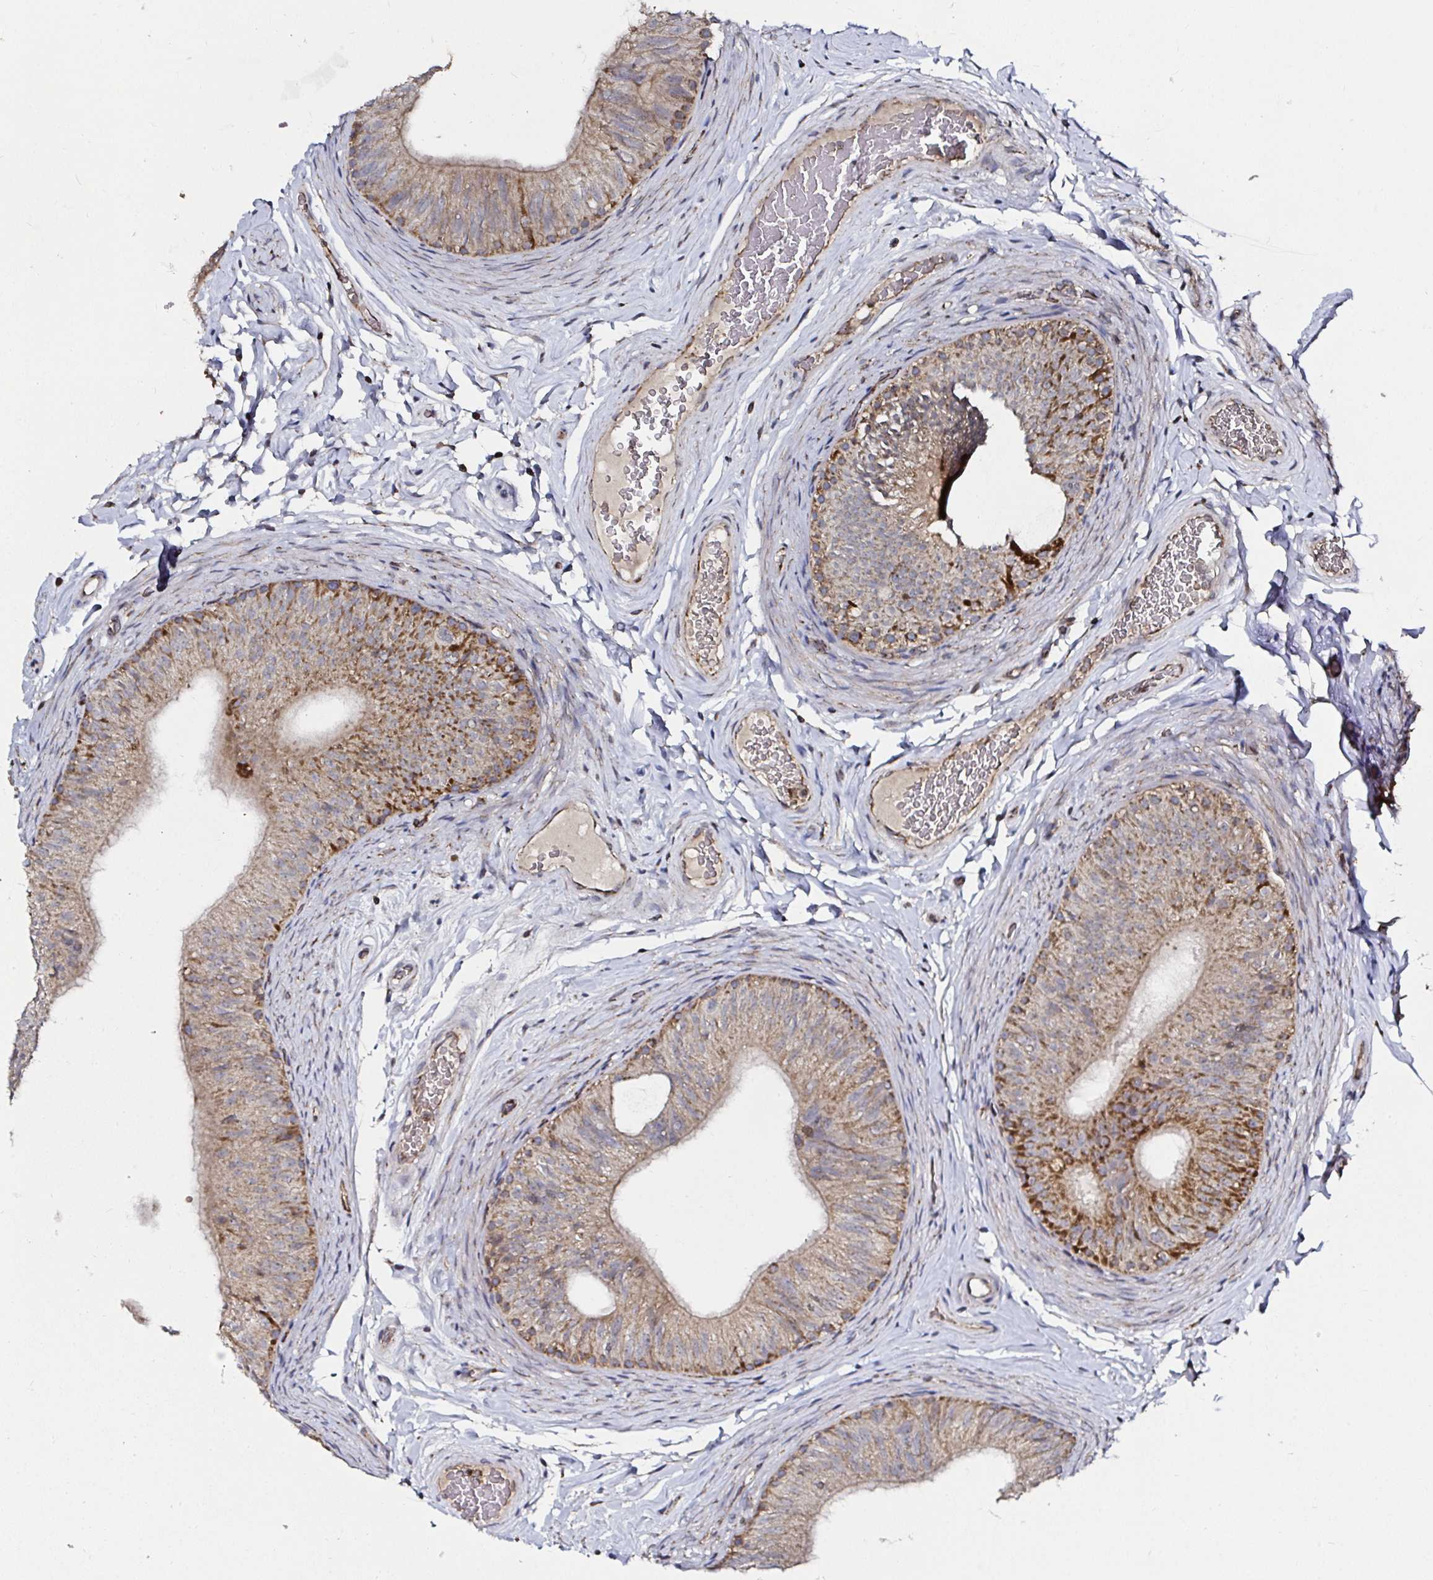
{"staining": {"intensity": "moderate", "quantity": ">75%", "location": "cytoplasmic/membranous"}, "tissue": "epididymis", "cell_type": "Glandular cells", "image_type": "normal", "snomed": [{"axis": "morphology", "description": "Normal tissue, NOS"}, {"axis": "topography", "description": "Epididymis, spermatic cord, NOS"}, {"axis": "topography", "description": "Epididymis"}], "caption": "Approximately >75% of glandular cells in normal human epididymis demonstrate moderate cytoplasmic/membranous protein staining as visualized by brown immunohistochemical staining.", "gene": "ATAD3A", "patient": {"sex": "male", "age": 31}}